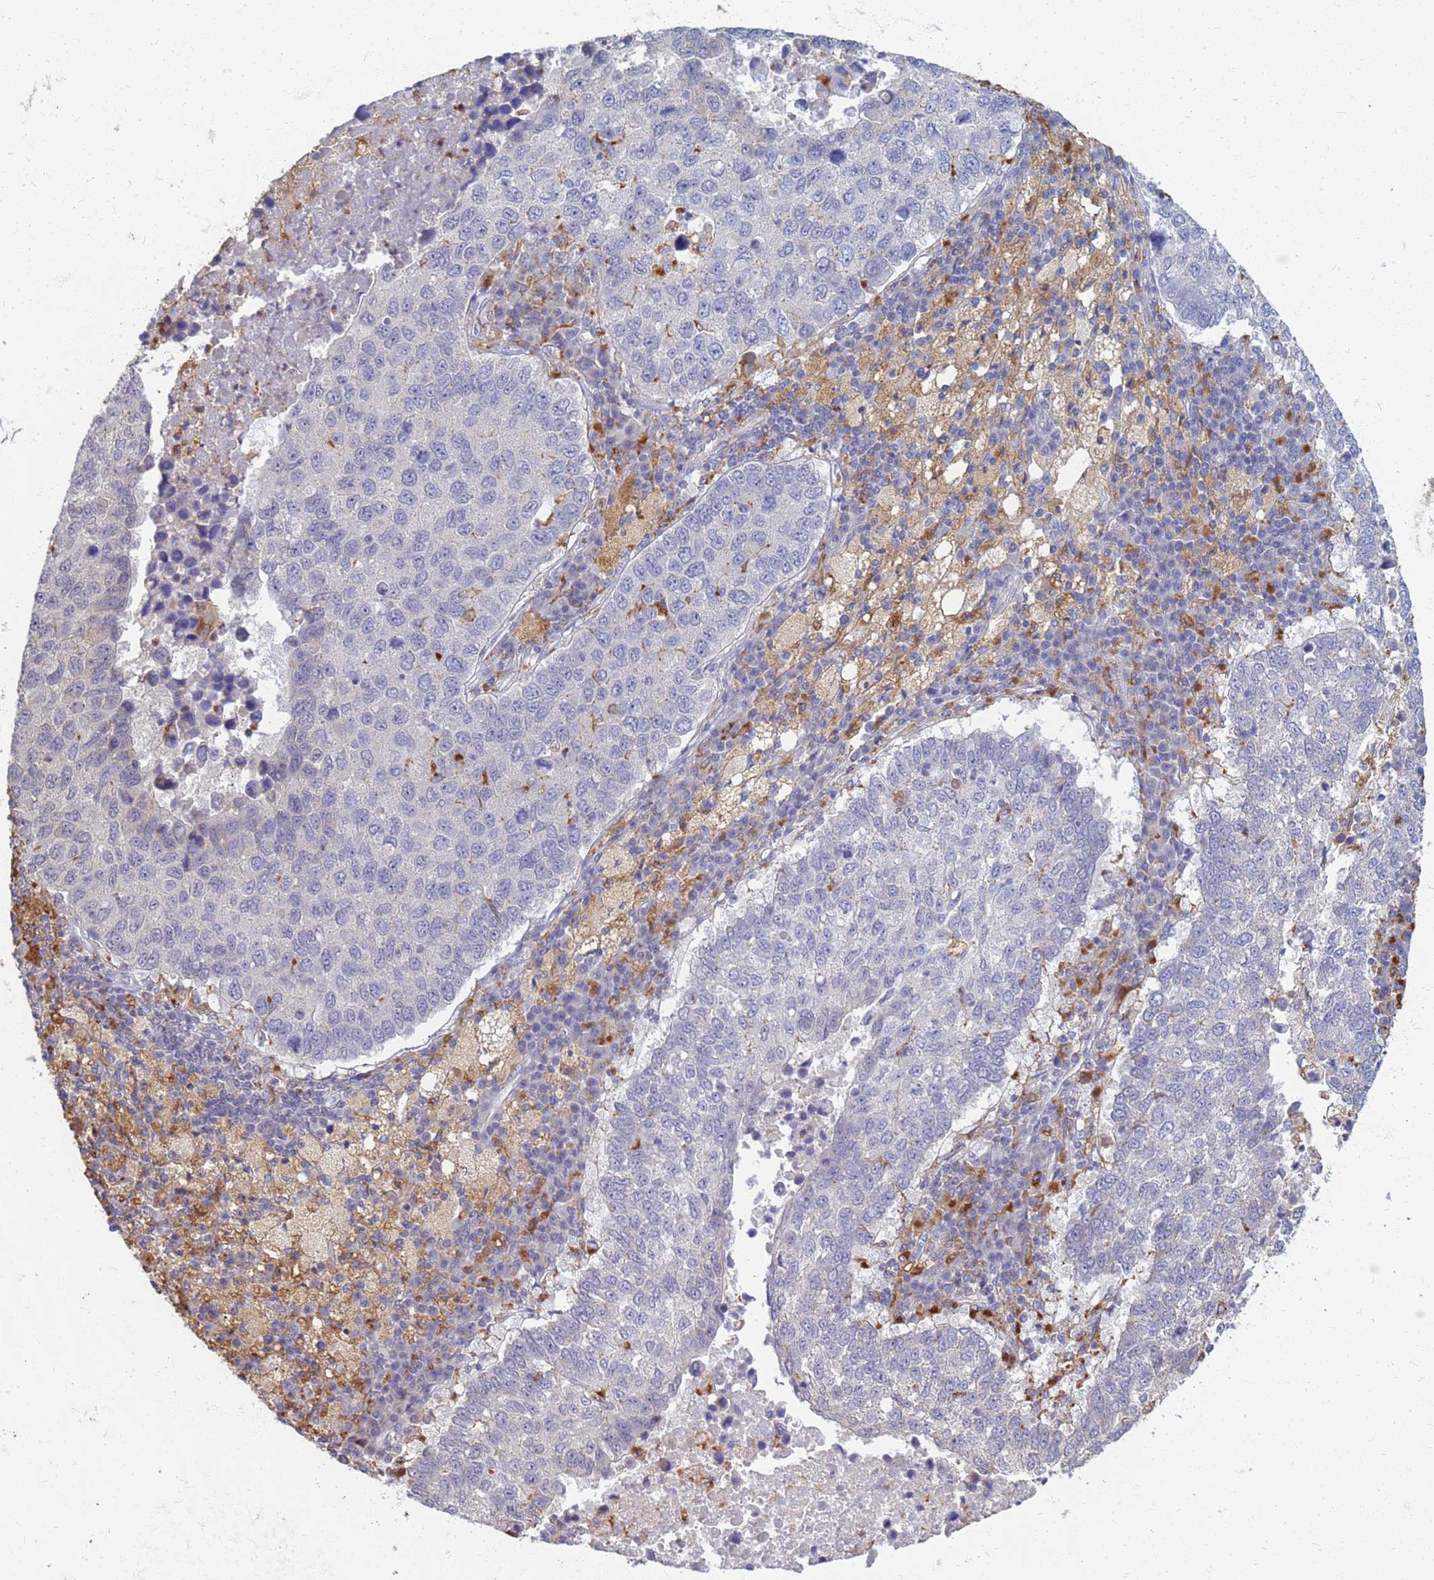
{"staining": {"intensity": "negative", "quantity": "none", "location": "none"}, "tissue": "lung cancer", "cell_type": "Tumor cells", "image_type": "cancer", "snomed": [{"axis": "morphology", "description": "Squamous cell carcinoma, NOS"}, {"axis": "topography", "description": "Lung"}], "caption": "A photomicrograph of human squamous cell carcinoma (lung) is negative for staining in tumor cells.", "gene": "ATP6V1E1", "patient": {"sex": "male", "age": 73}}